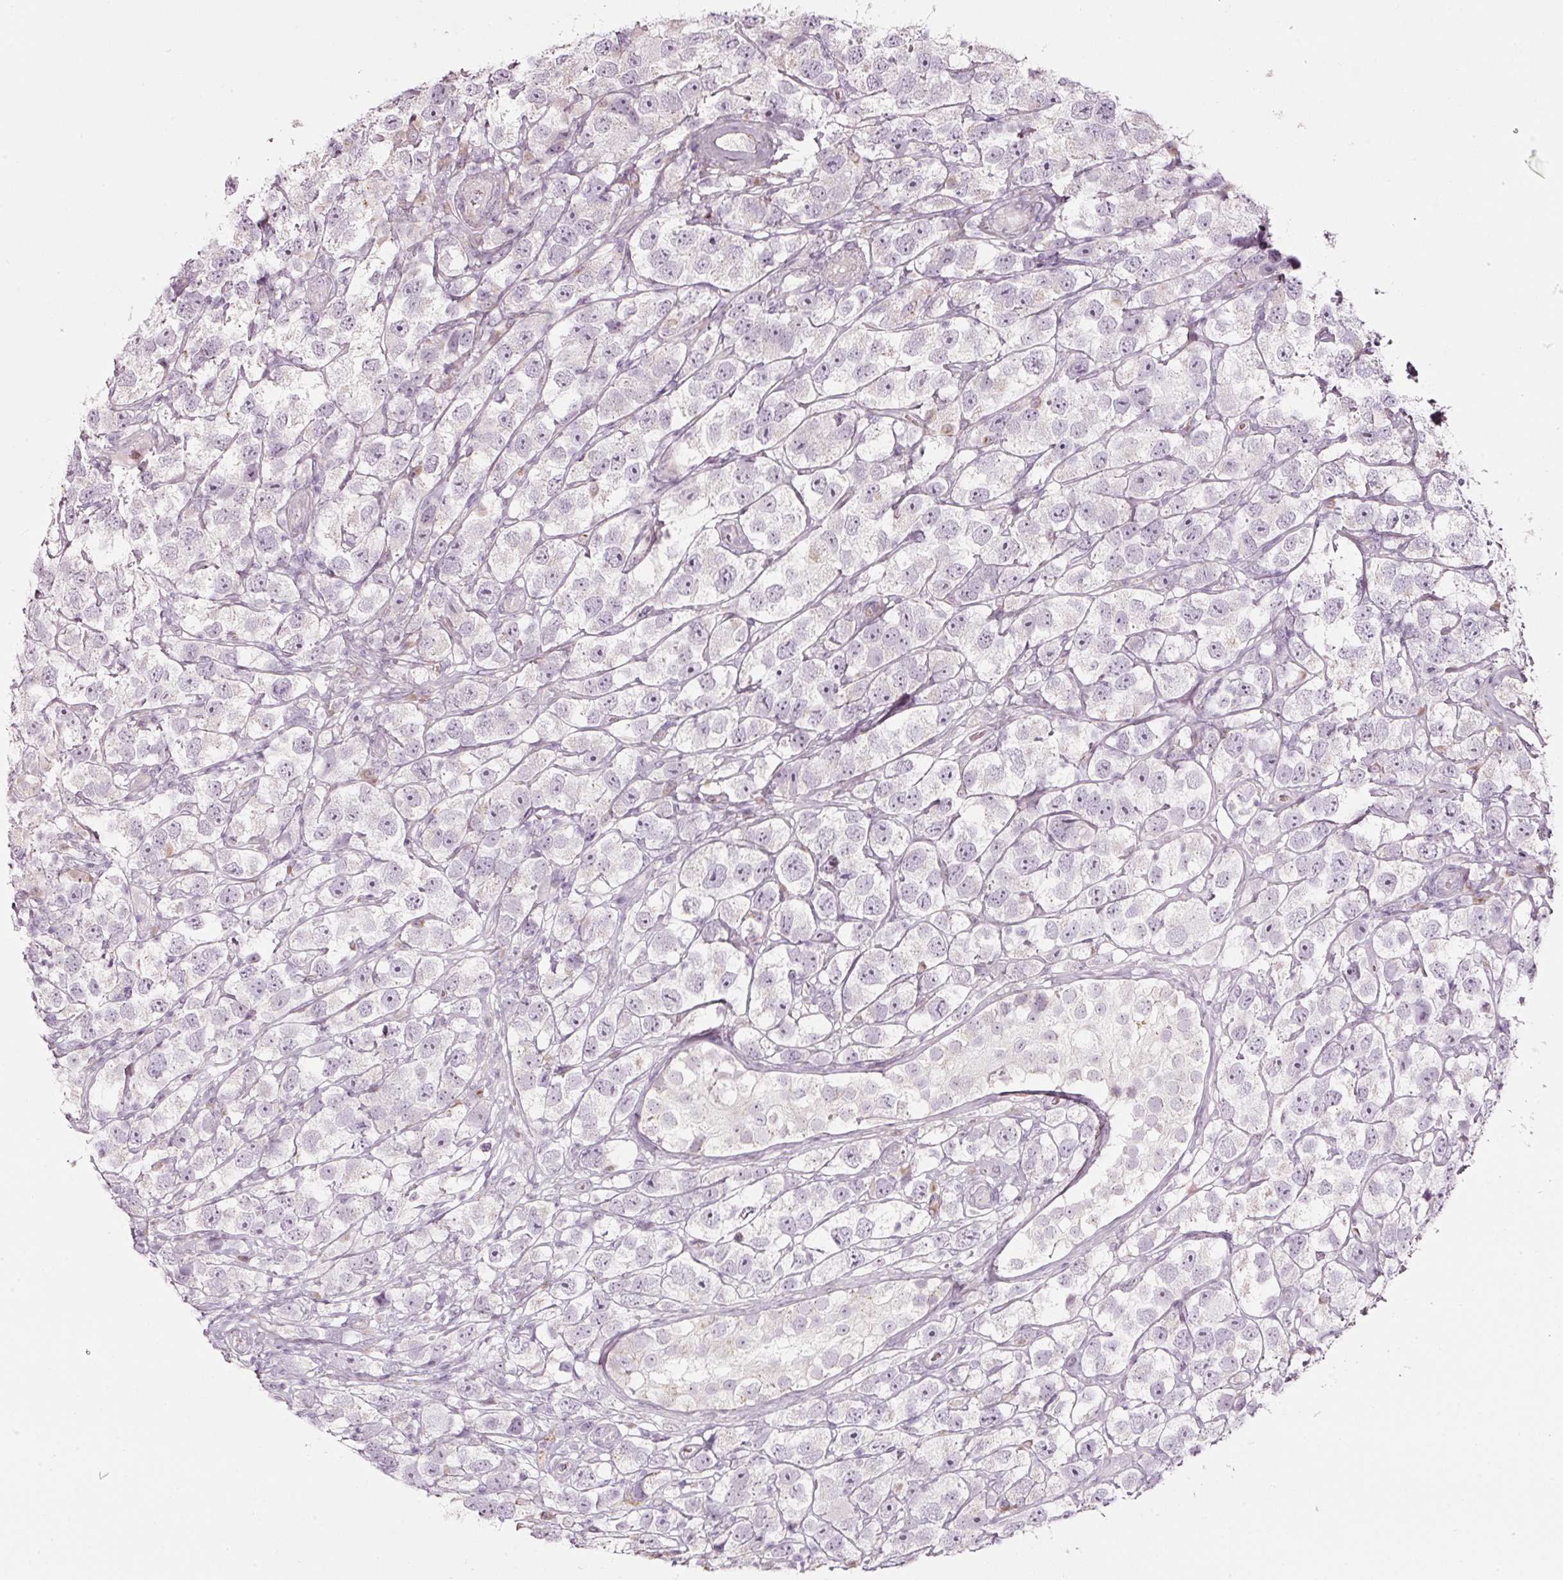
{"staining": {"intensity": "negative", "quantity": "none", "location": "none"}, "tissue": "testis cancer", "cell_type": "Tumor cells", "image_type": "cancer", "snomed": [{"axis": "morphology", "description": "Seminoma, NOS"}, {"axis": "topography", "description": "Testis"}], "caption": "This is an immunohistochemistry (IHC) micrograph of testis cancer (seminoma). There is no expression in tumor cells.", "gene": "SDF4", "patient": {"sex": "male", "age": 26}}